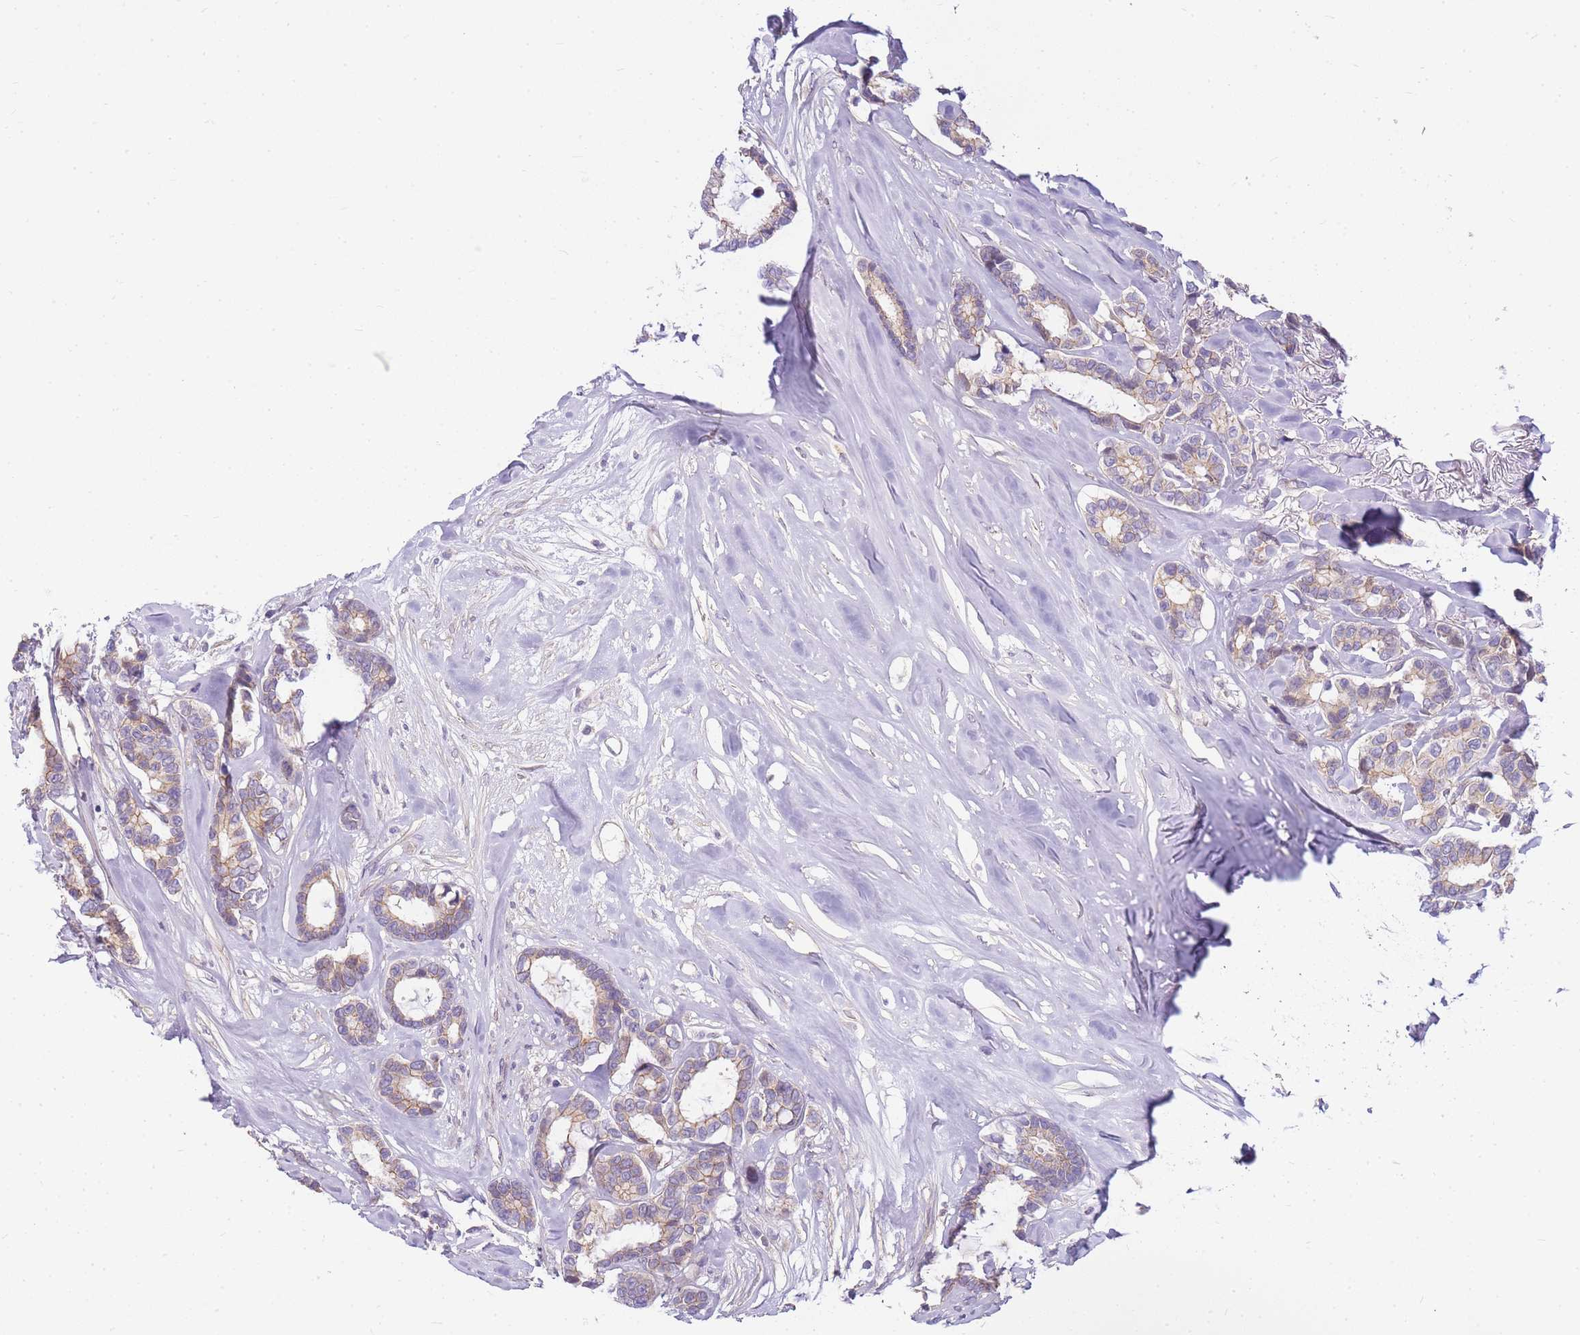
{"staining": {"intensity": "weak", "quantity": "25%-75%", "location": "cytoplasmic/membranous"}, "tissue": "breast cancer", "cell_type": "Tumor cells", "image_type": "cancer", "snomed": [{"axis": "morphology", "description": "Duct carcinoma"}, {"axis": "topography", "description": "Breast"}], "caption": "This micrograph reveals immunohistochemistry staining of human breast cancer (infiltrating ductal carcinoma), with low weak cytoplasmic/membranous positivity in about 25%-75% of tumor cells.", "gene": "CLBA1", "patient": {"sex": "female", "age": 87}}